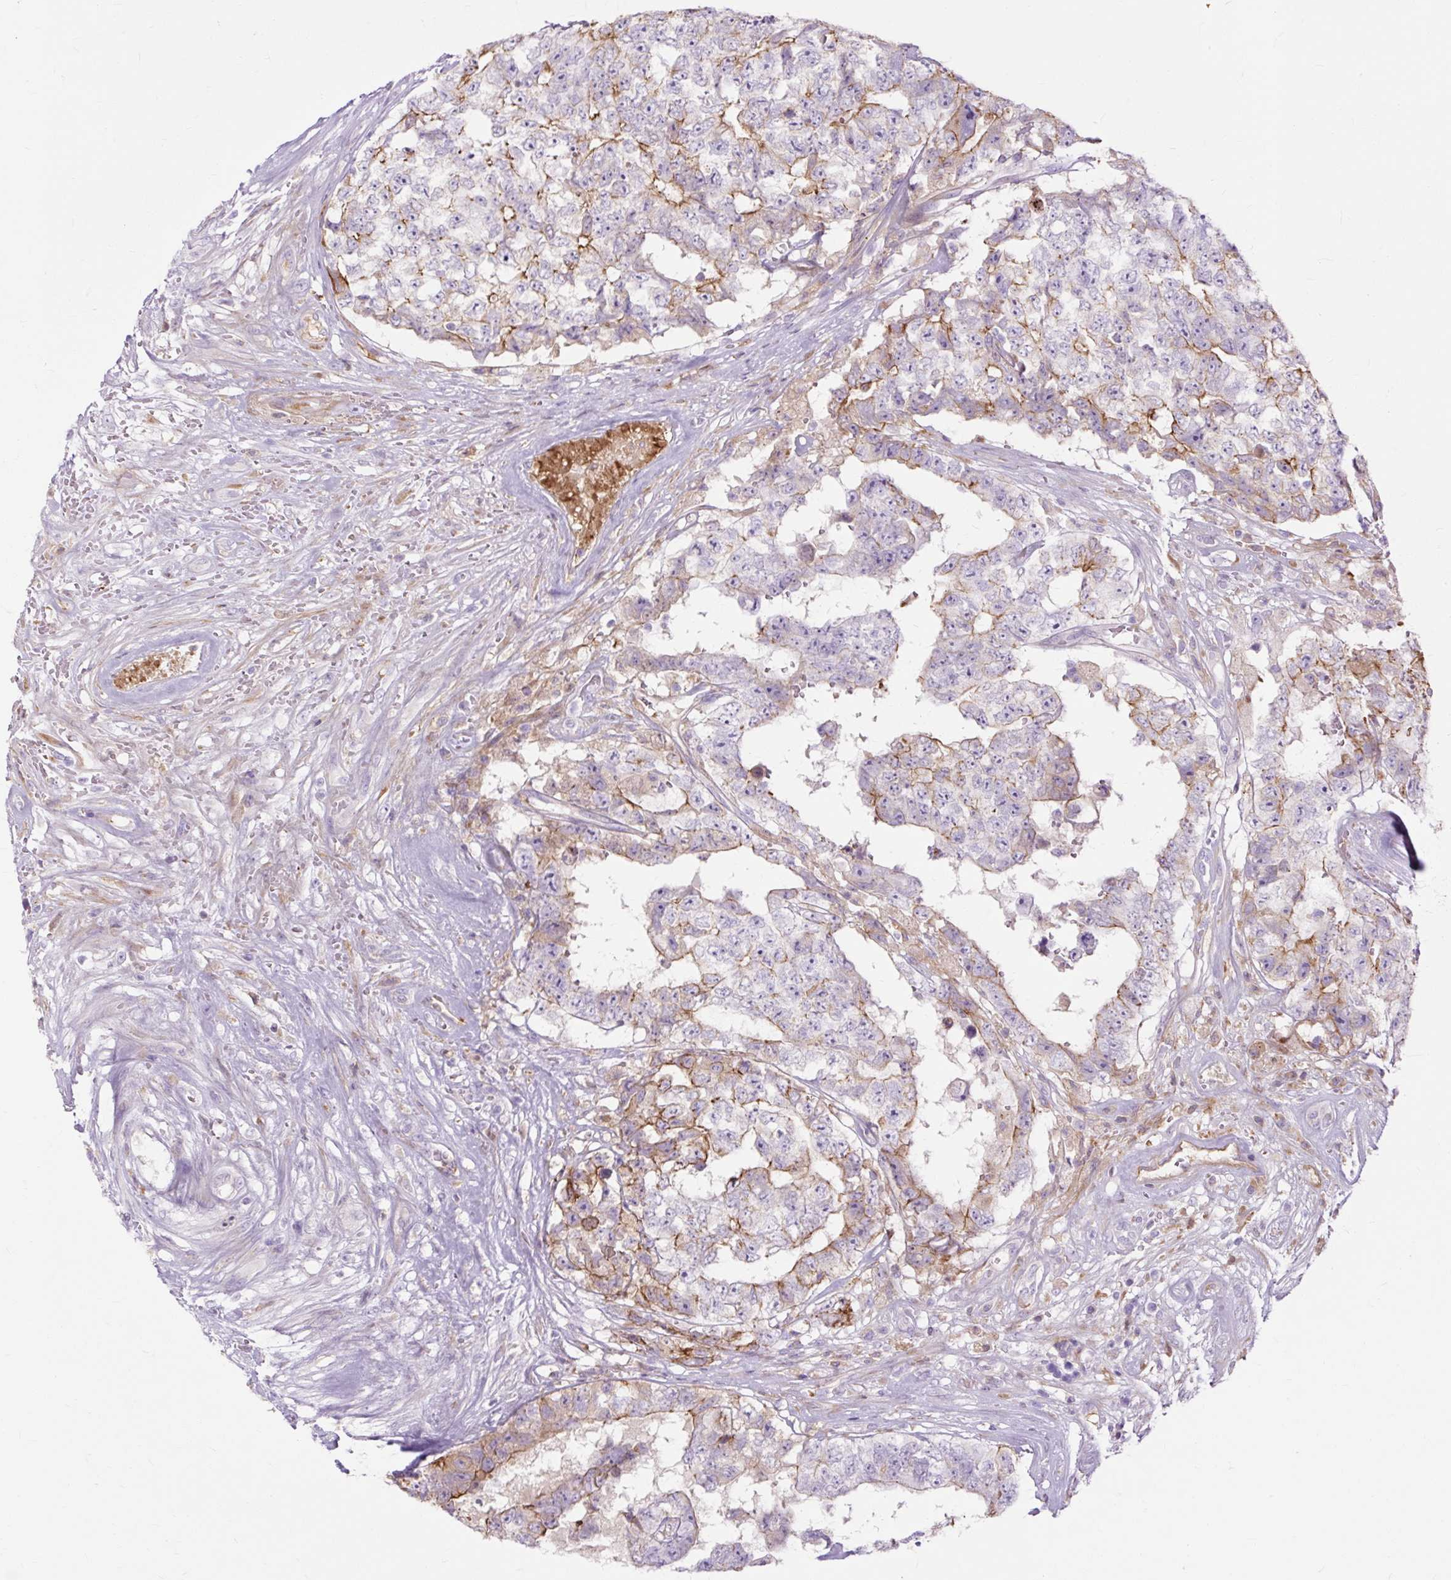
{"staining": {"intensity": "moderate", "quantity": "<25%", "location": "cytoplasmic/membranous"}, "tissue": "testis cancer", "cell_type": "Tumor cells", "image_type": "cancer", "snomed": [{"axis": "morphology", "description": "Normal tissue, NOS"}, {"axis": "morphology", "description": "Carcinoma, Embryonal, NOS"}, {"axis": "topography", "description": "Testis"}, {"axis": "topography", "description": "Epididymis"}], "caption": "Testis cancer was stained to show a protein in brown. There is low levels of moderate cytoplasmic/membranous expression in approximately <25% of tumor cells. The staining is performed using DAB brown chromogen to label protein expression. The nuclei are counter-stained blue using hematoxylin.", "gene": "DCTN4", "patient": {"sex": "male", "age": 25}}